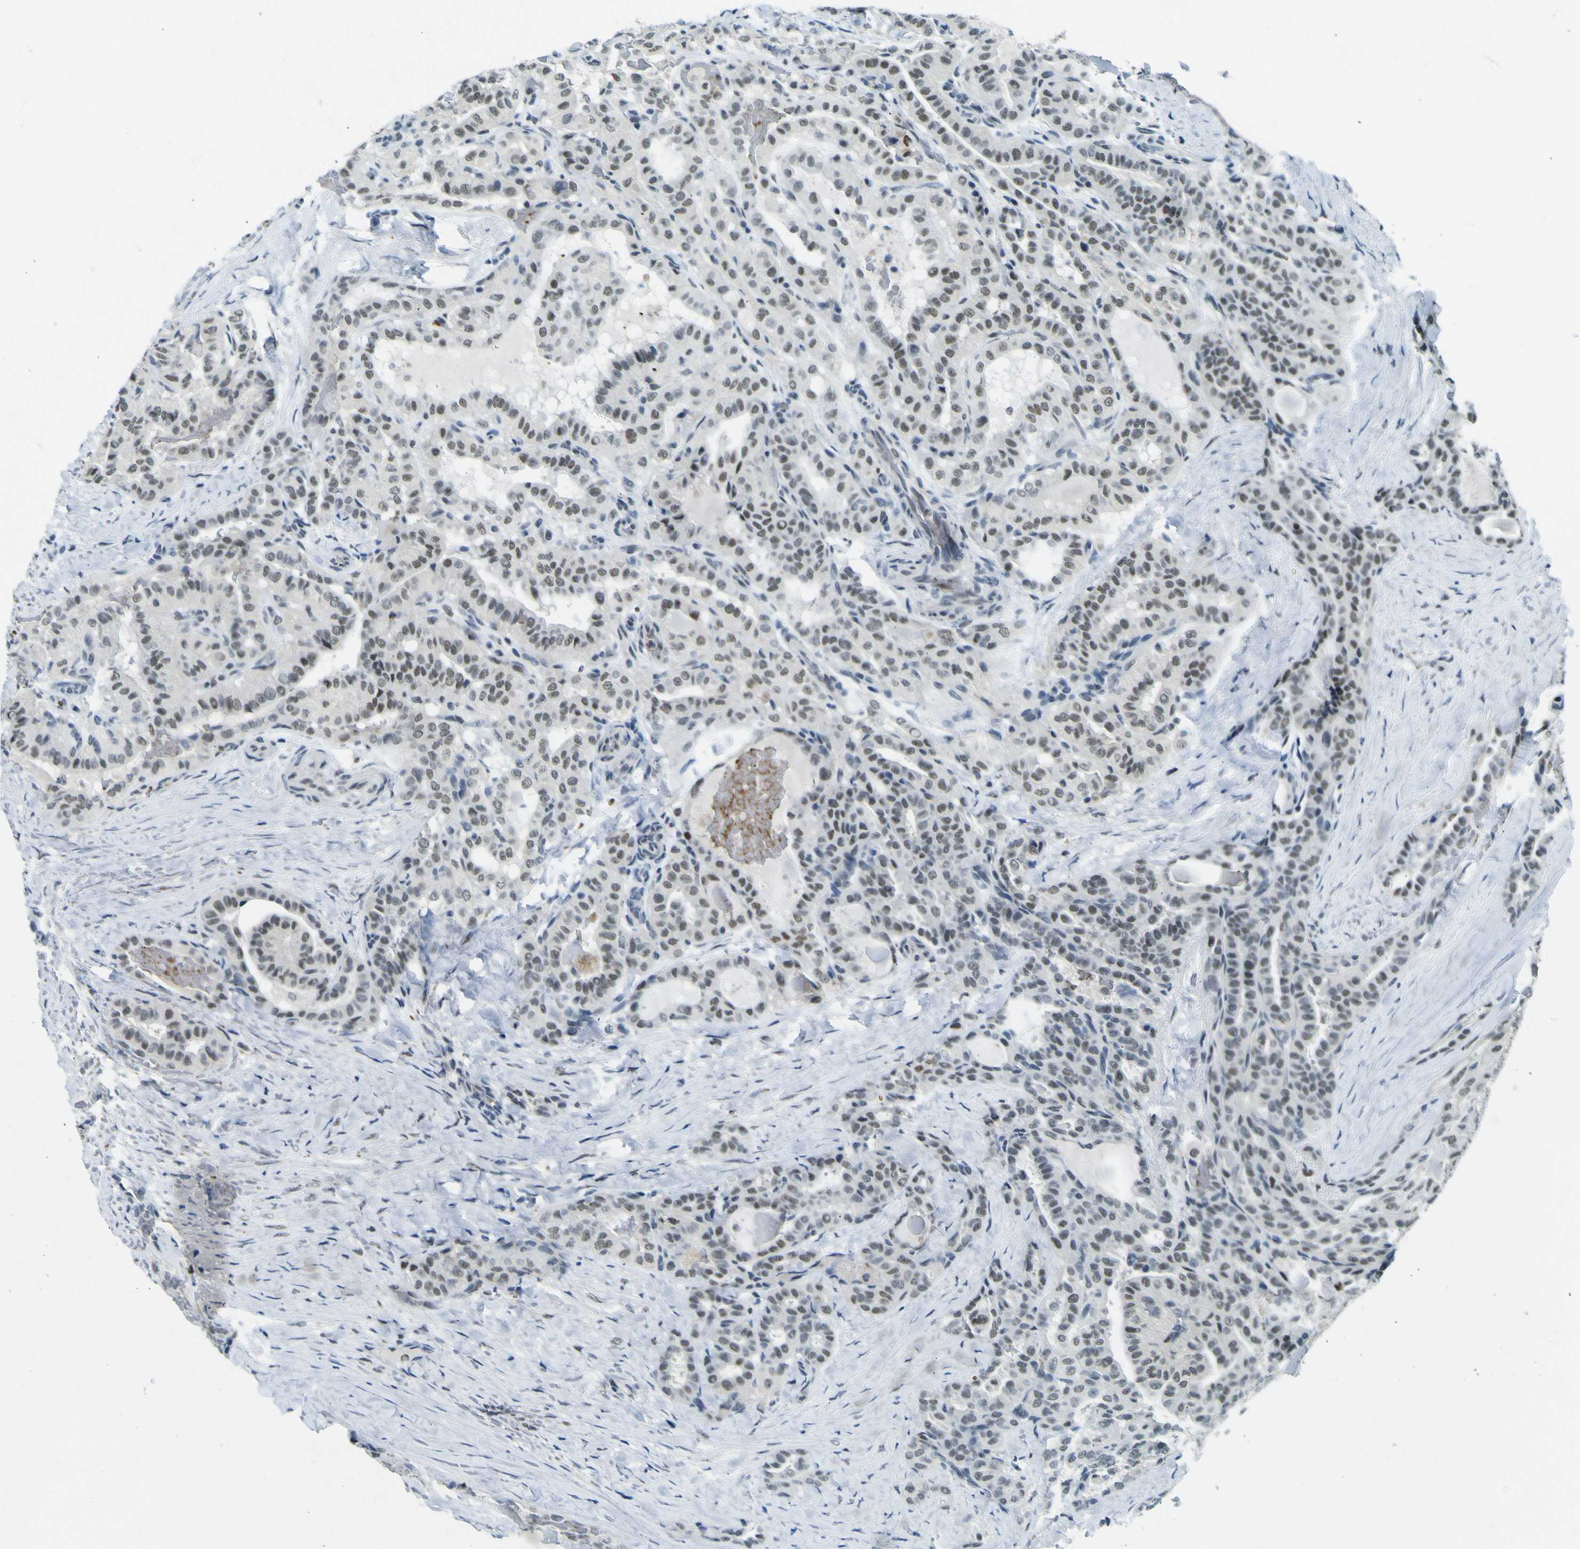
{"staining": {"intensity": "weak", "quantity": "25%-75%", "location": "nuclear"}, "tissue": "thyroid cancer", "cell_type": "Tumor cells", "image_type": "cancer", "snomed": [{"axis": "morphology", "description": "Papillary adenocarcinoma, NOS"}, {"axis": "topography", "description": "Thyroid gland"}], "caption": "High-magnification brightfield microscopy of thyroid cancer stained with DAB (3,3'-diaminobenzidine) (brown) and counterstained with hematoxylin (blue). tumor cells exhibit weak nuclear expression is seen in approximately25%-75% of cells. (DAB IHC, brown staining for protein, blue staining for nuclei).", "gene": "CEBPG", "patient": {"sex": "male", "age": 77}}